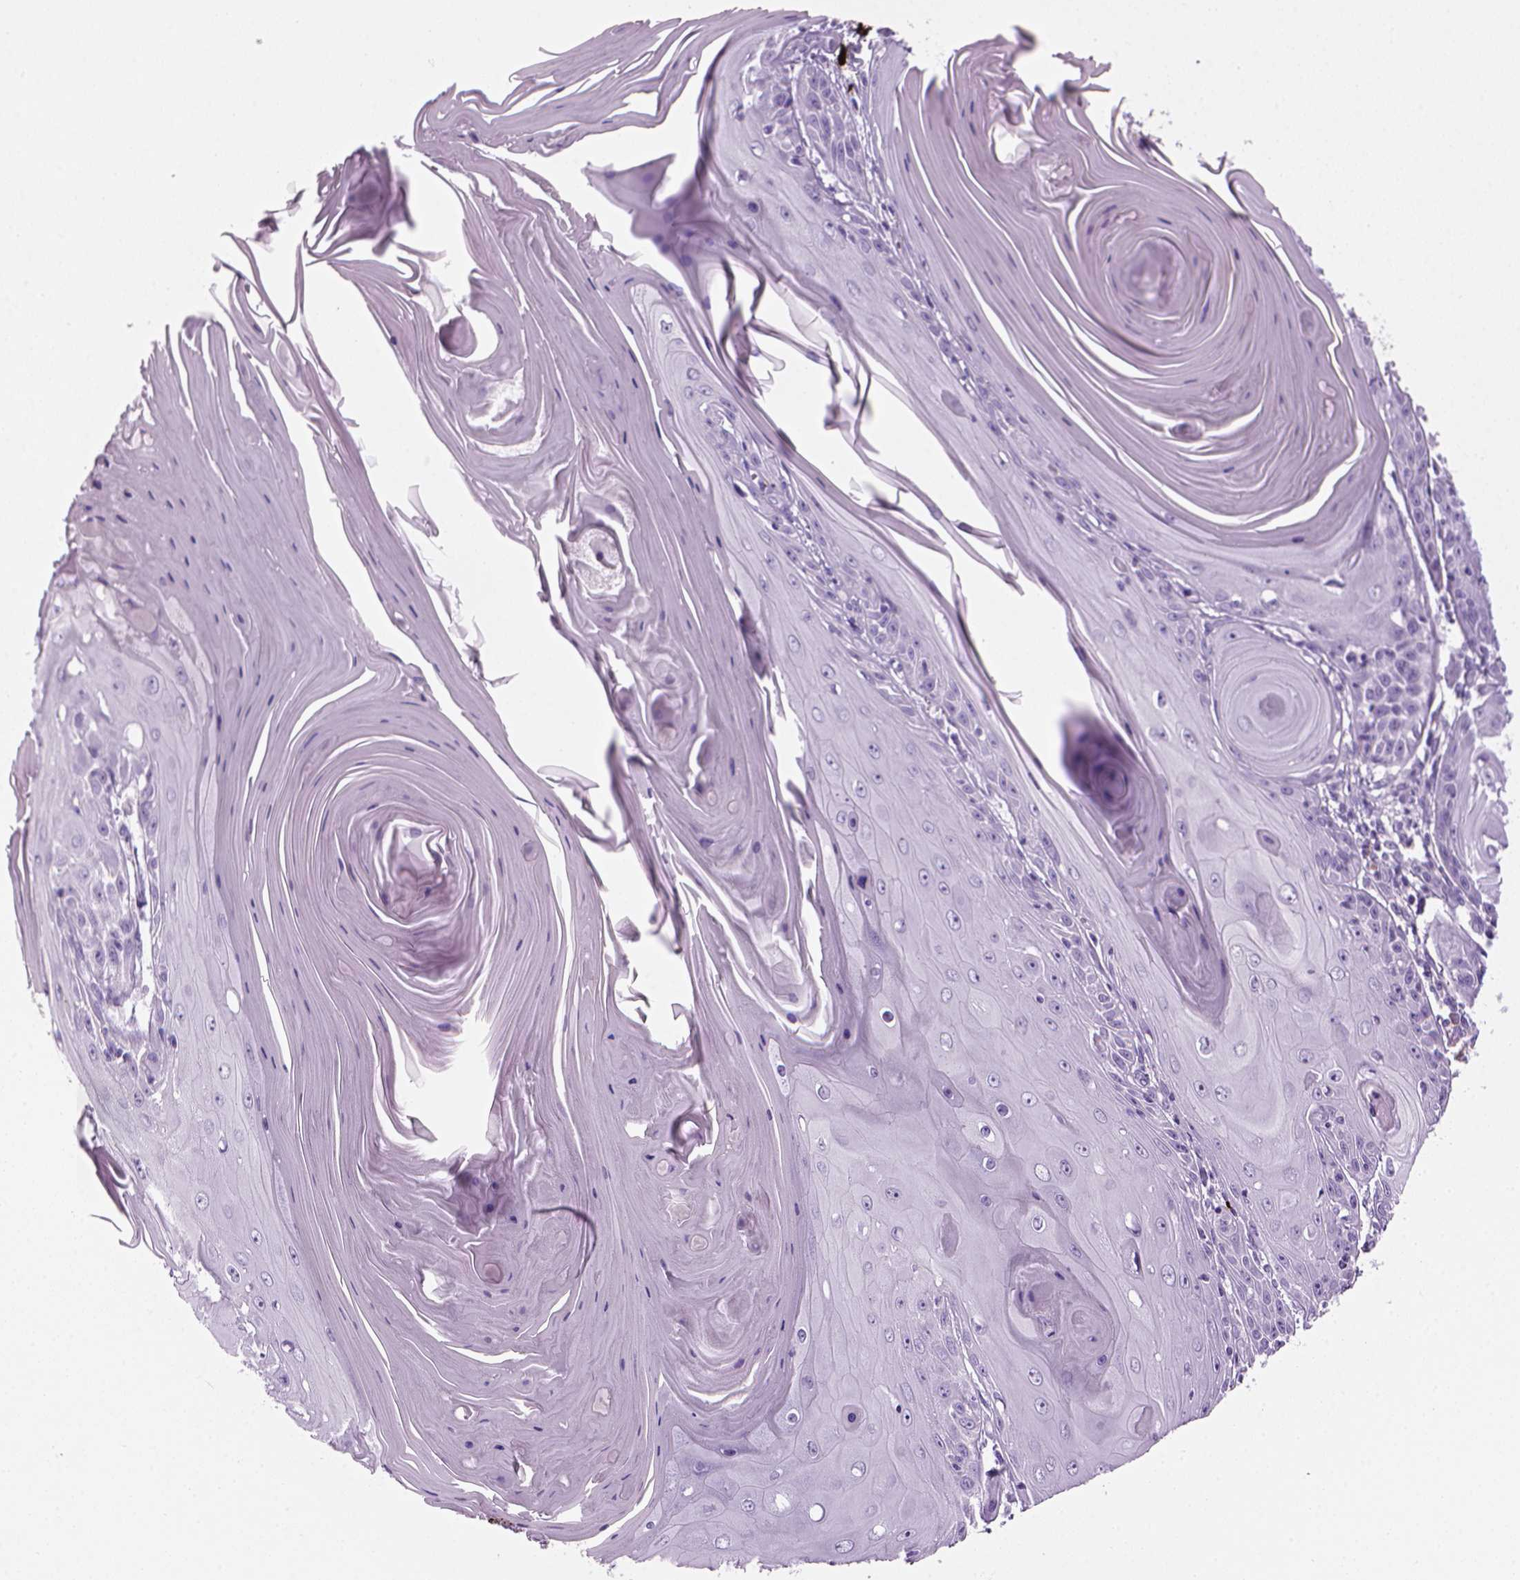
{"staining": {"intensity": "negative", "quantity": "none", "location": "none"}, "tissue": "skin cancer", "cell_type": "Tumor cells", "image_type": "cancer", "snomed": [{"axis": "morphology", "description": "Squamous cell carcinoma, NOS"}, {"axis": "topography", "description": "Skin"}, {"axis": "topography", "description": "Vulva"}], "caption": "Tumor cells are negative for brown protein staining in skin squamous cell carcinoma.", "gene": "MZB1", "patient": {"sex": "female", "age": 85}}